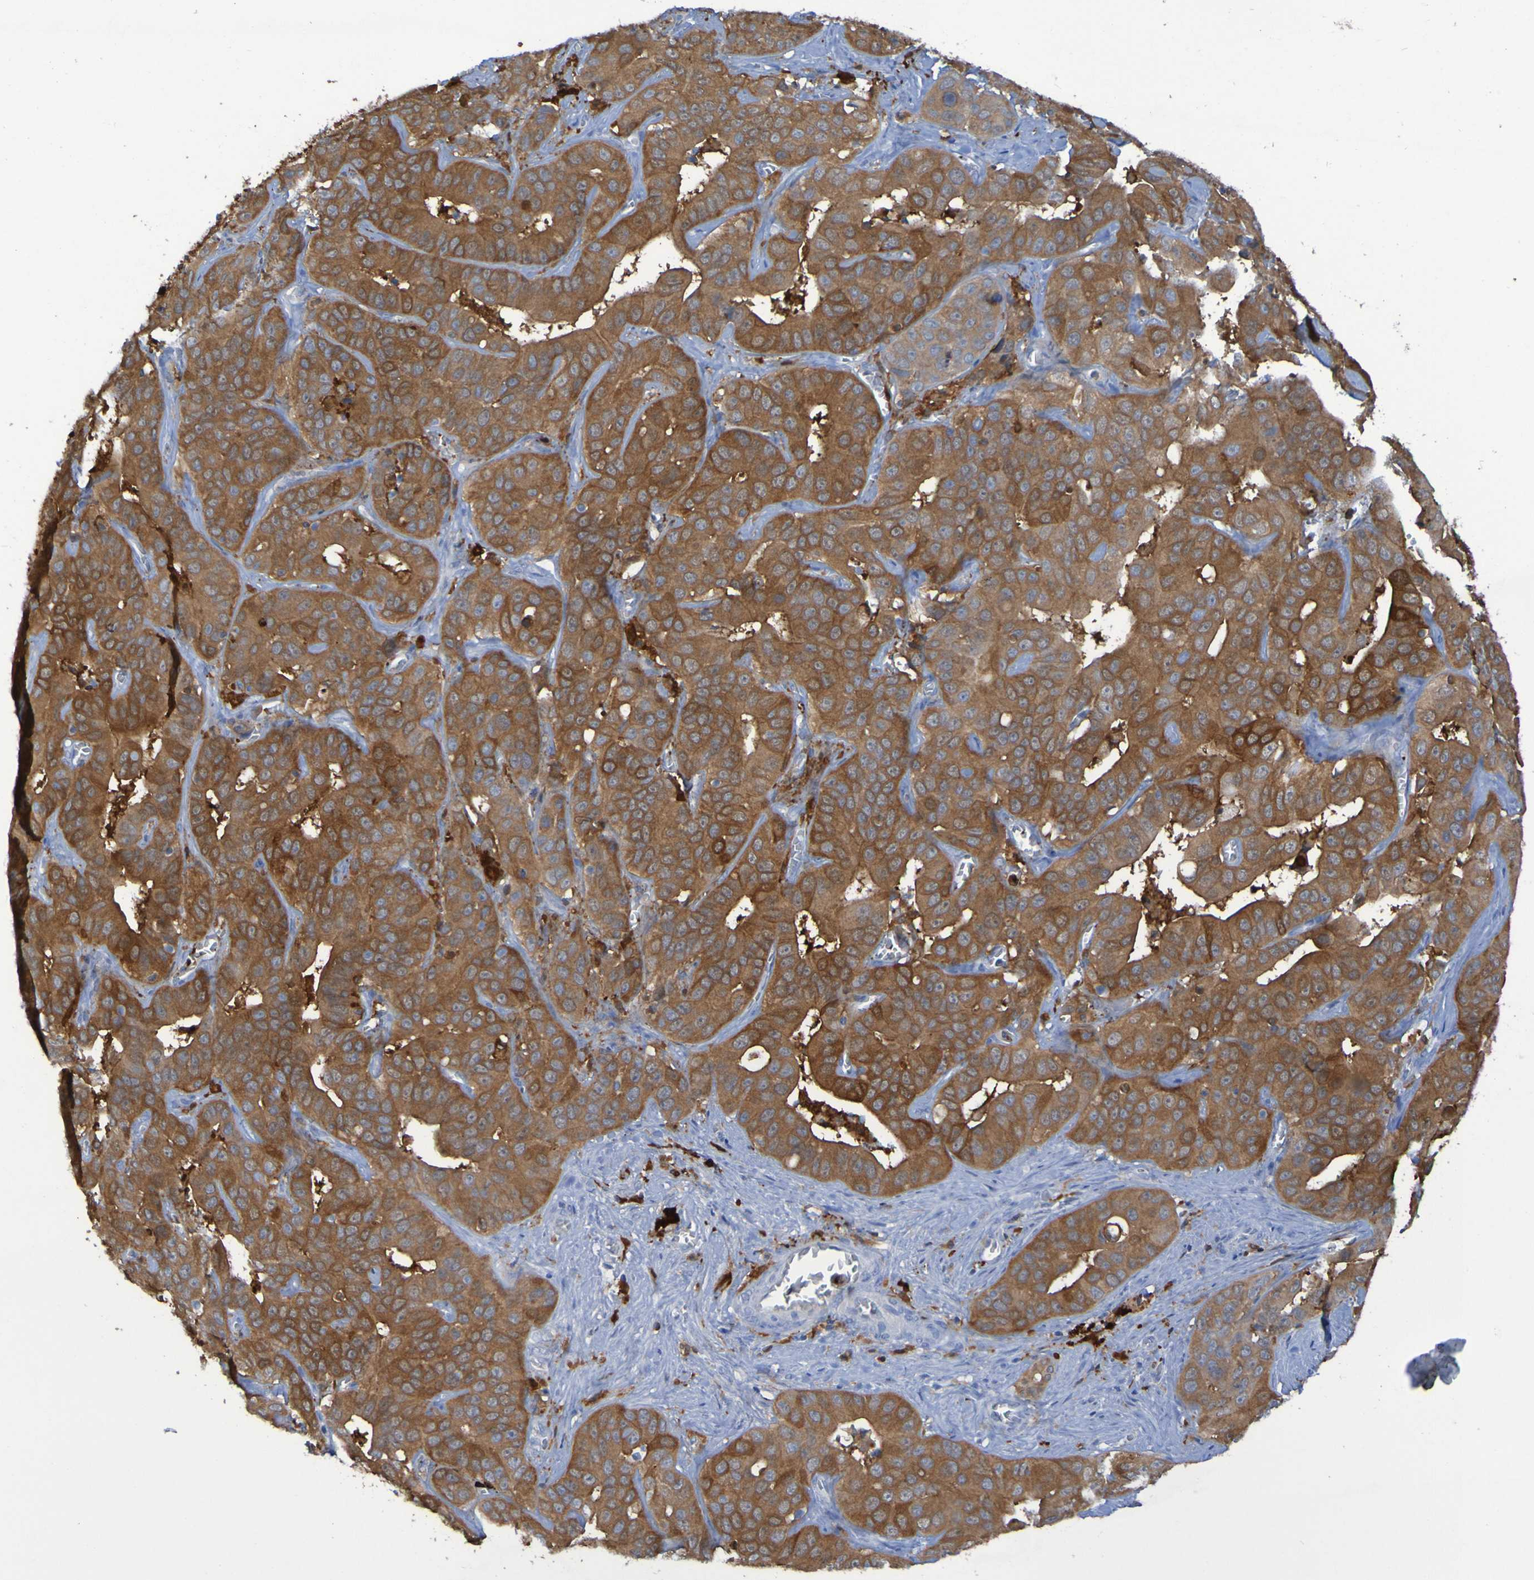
{"staining": {"intensity": "moderate", "quantity": ">75%", "location": "cytoplasmic/membranous"}, "tissue": "liver cancer", "cell_type": "Tumor cells", "image_type": "cancer", "snomed": [{"axis": "morphology", "description": "Cholangiocarcinoma"}, {"axis": "topography", "description": "Liver"}], "caption": "Immunohistochemical staining of liver cholangiocarcinoma exhibits medium levels of moderate cytoplasmic/membranous protein staining in about >75% of tumor cells.", "gene": "MPPE1", "patient": {"sex": "female", "age": 52}}